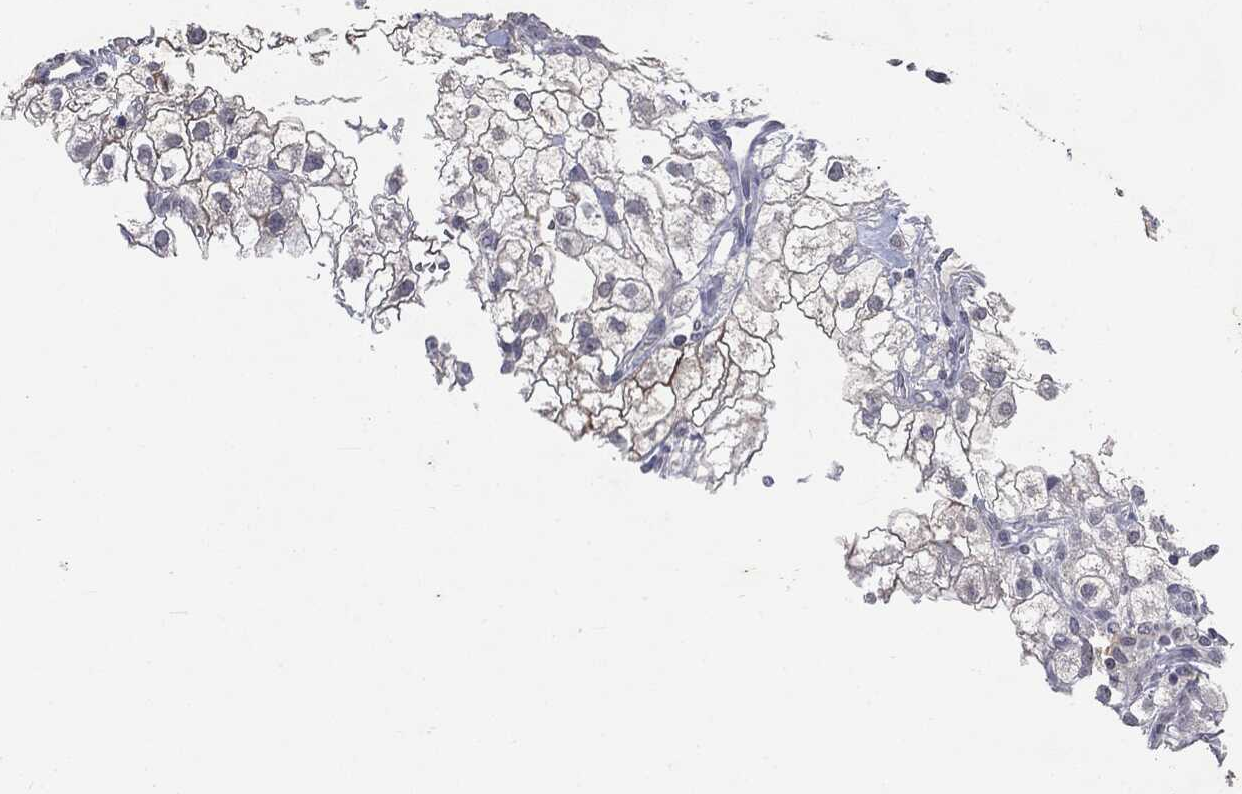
{"staining": {"intensity": "negative", "quantity": "none", "location": "none"}, "tissue": "renal cancer", "cell_type": "Tumor cells", "image_type": "cancer", "snomed": [{"axis": "morphology", "description": "Adenocarcinoma, NOS"}, {"axis": "topography", "description": "Kidney"}], "caption": "Immunohistochemical staining of renal adenocarcinoma displays no significant staining in tumor cells.", "gene": "SLC2A2", "patient": {"sex": "male", "age": 59}}